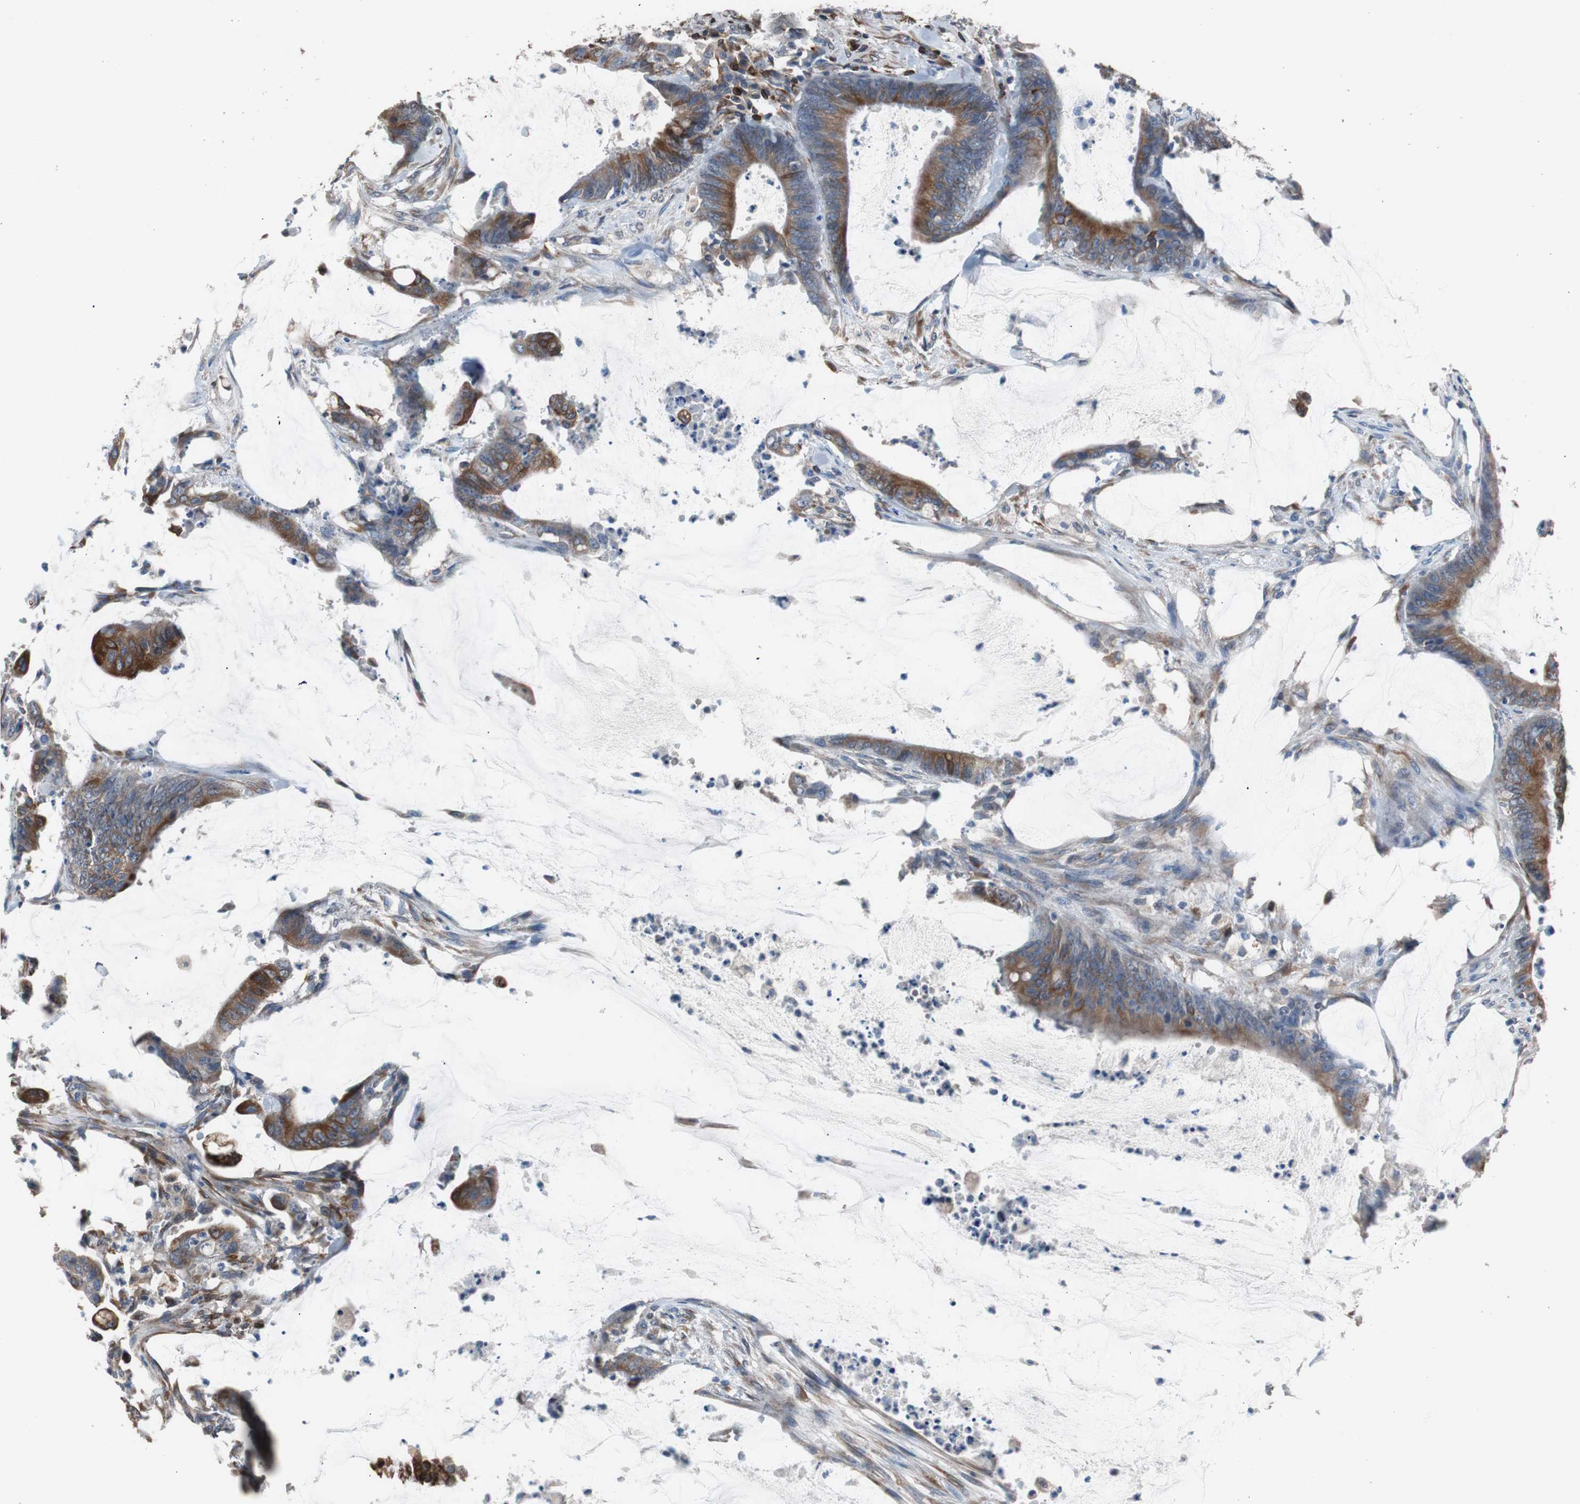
{"staining": {"intensity": "strong", "quantity": ">75%", "location": "cytoplasmic/membranous"}, "tissue": "colorectal cancer", "cell_type": "Tumor cells", "image_type": "cancer", "snomed": [{"axis": "morphology", "description": "Adenocarcinoma, NOS"}, {"axis": "topography", "description": "Rectum"}], "caption": "There is high levels of strong cytoplasmic/membranous staining in tumor cells of colorectal cancer (adenocarcinoma), as demonstrated by immunohistochemical staining (brown color).", "gene": "PBXIP1", "patient": {"sex": "female", "age": 66}}